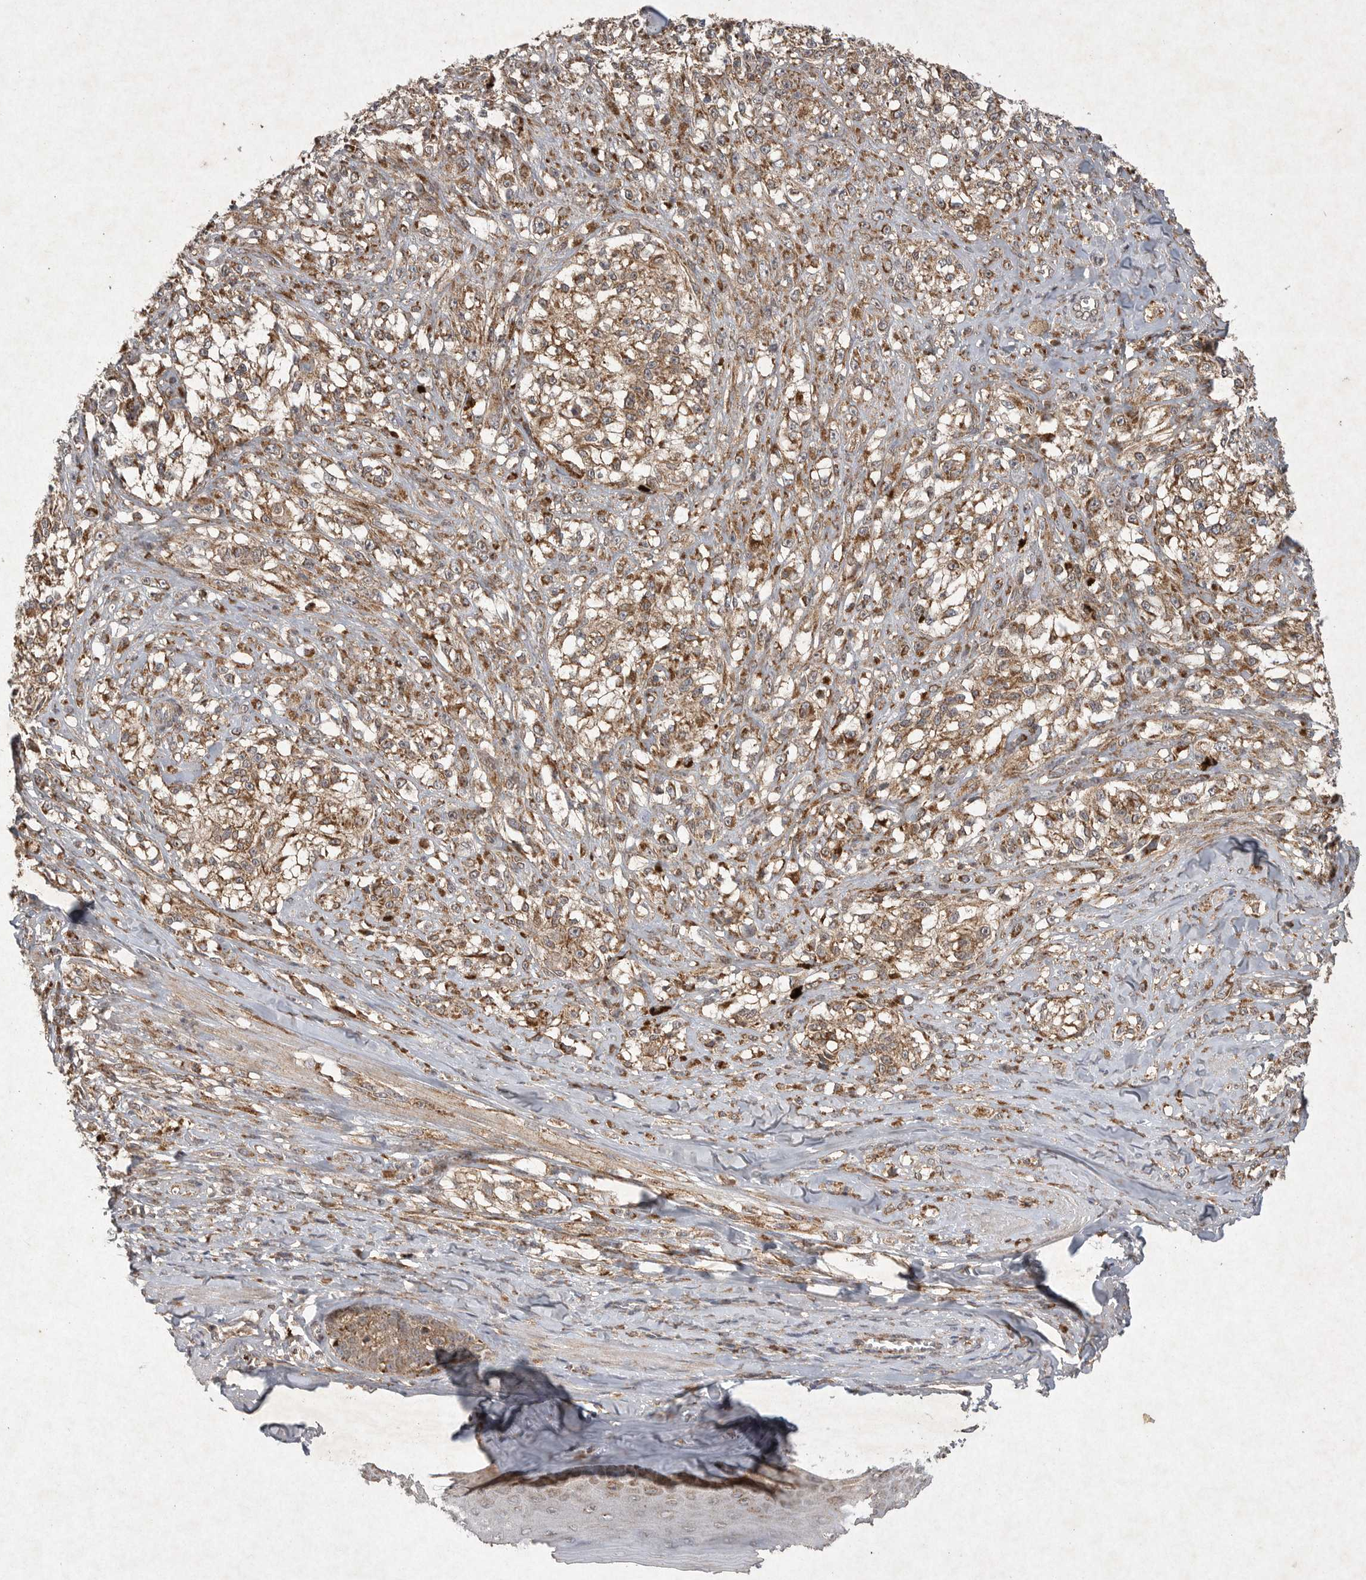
{"staining": {"intensity": "moderate", "quantity": ">75%", "location": "cytoplasmic/membranous"}, "tissue": "melanoma", "cell_type": "Tumor cells", "image_type": "cancer", "snomed": [{"axis": "morphology", "description": "Malignant melanoma, NOS"}, {"axis": "topography", "description": "Skin of head"}], "caption": "The immunohistochemical stain shows moderate cytoplasmic/membranous staining in tumor cells of melanoma tissue. (DAB (3,3'-diaminobenzidine) IHC with brightfield microscopy, high magnification).", "gene": "DDR1", "patient": {"sex": "male", "age": 83}}